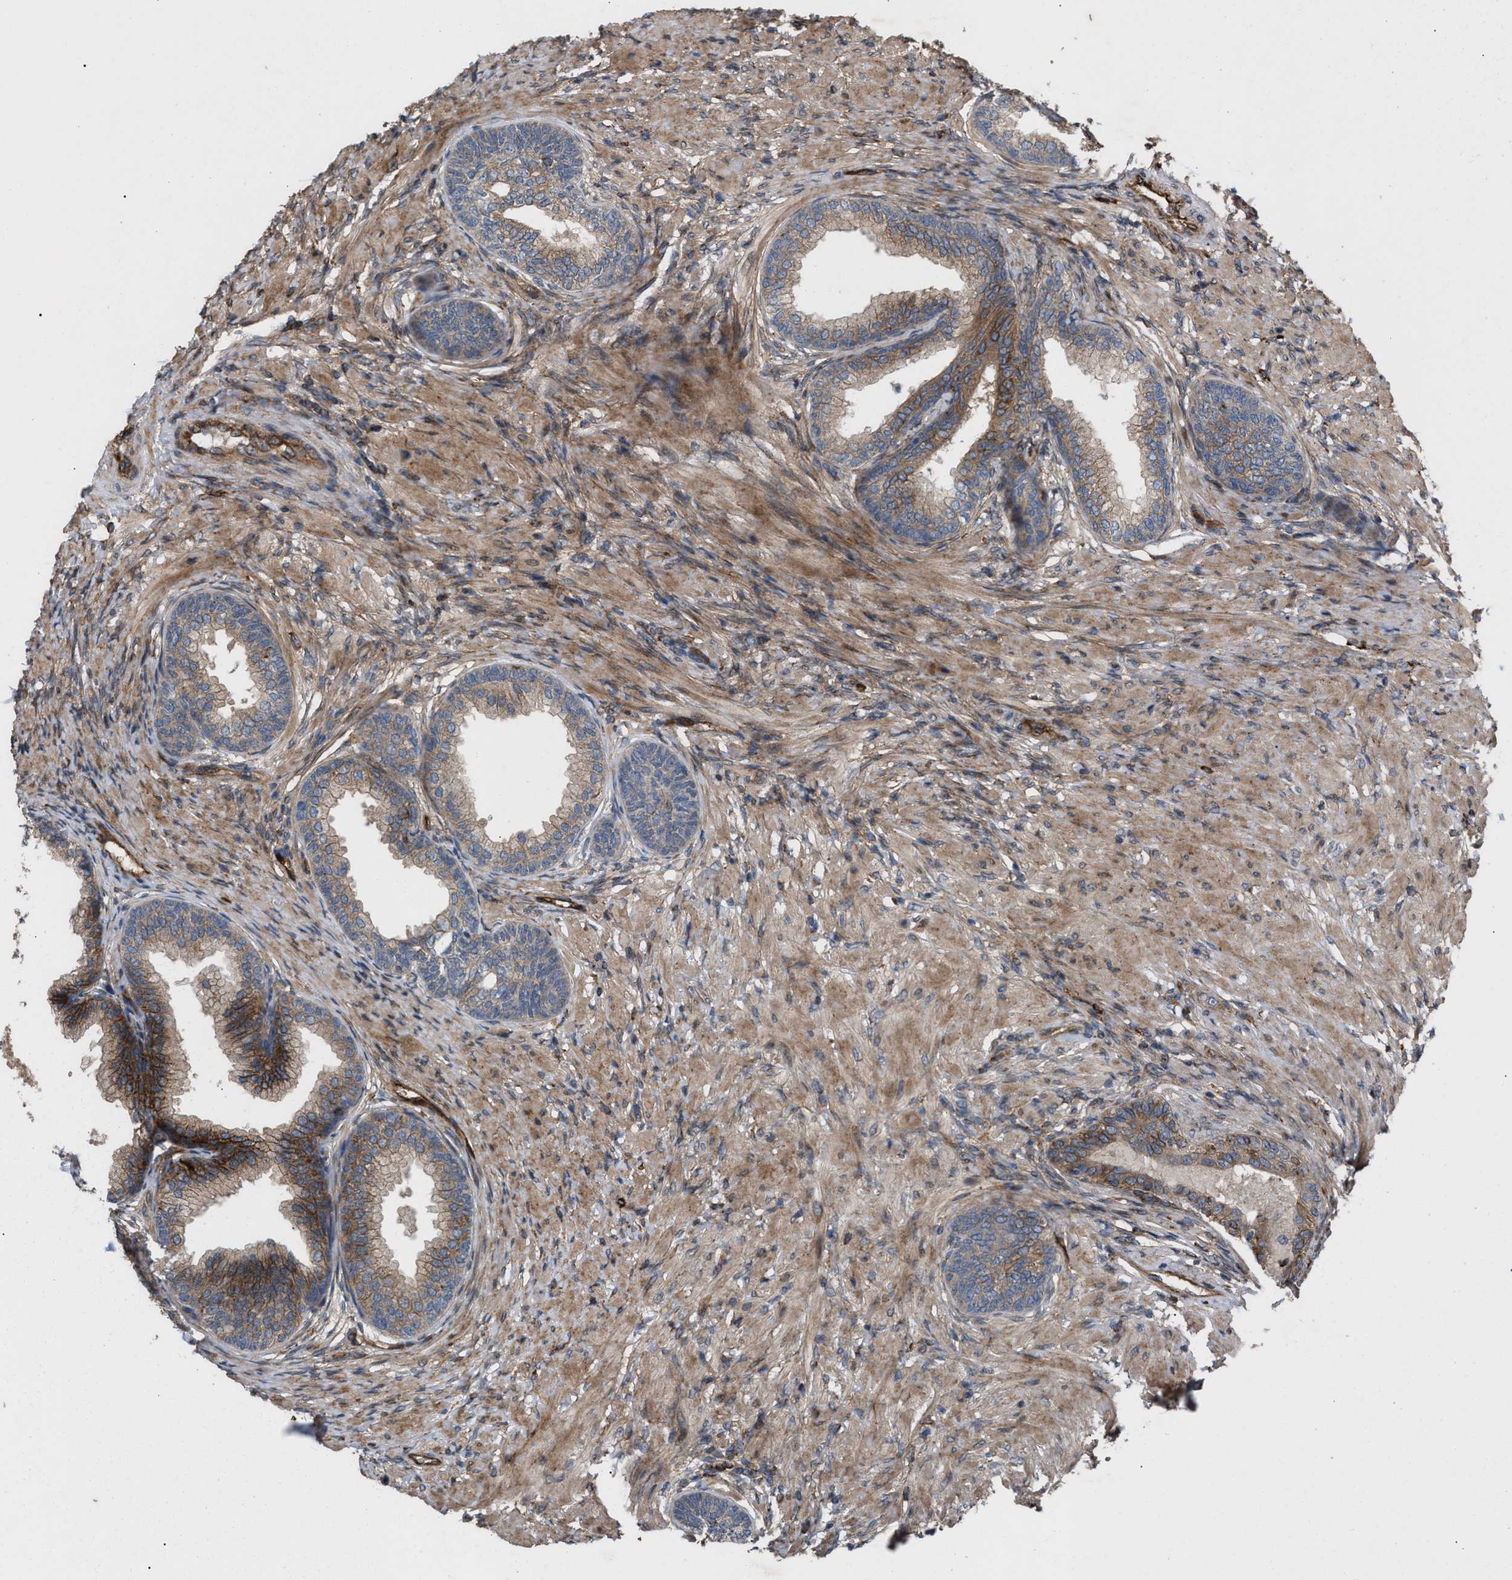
{"staining": {"intensity": "moderate", "quantity": ">75%", "location": "cytoplasmic/membranous"}, "tissue": "prostate", "cell_type": "Glandular cells", "image_type": "normal", "snomed": [{"axis": "morphology", "description": "Normal tissue, NOS"}, {"axis": "topography", "description": "Prostate"}], "caption": "A micrograph showing moderate cytoplasmic/membranous positivity in approximately >75% of glandular cells in benign prostate, as visualized by brown immunohistochemical staining.", "gene": "GCC1", "patient": {"sex": "male", "age": 76}}